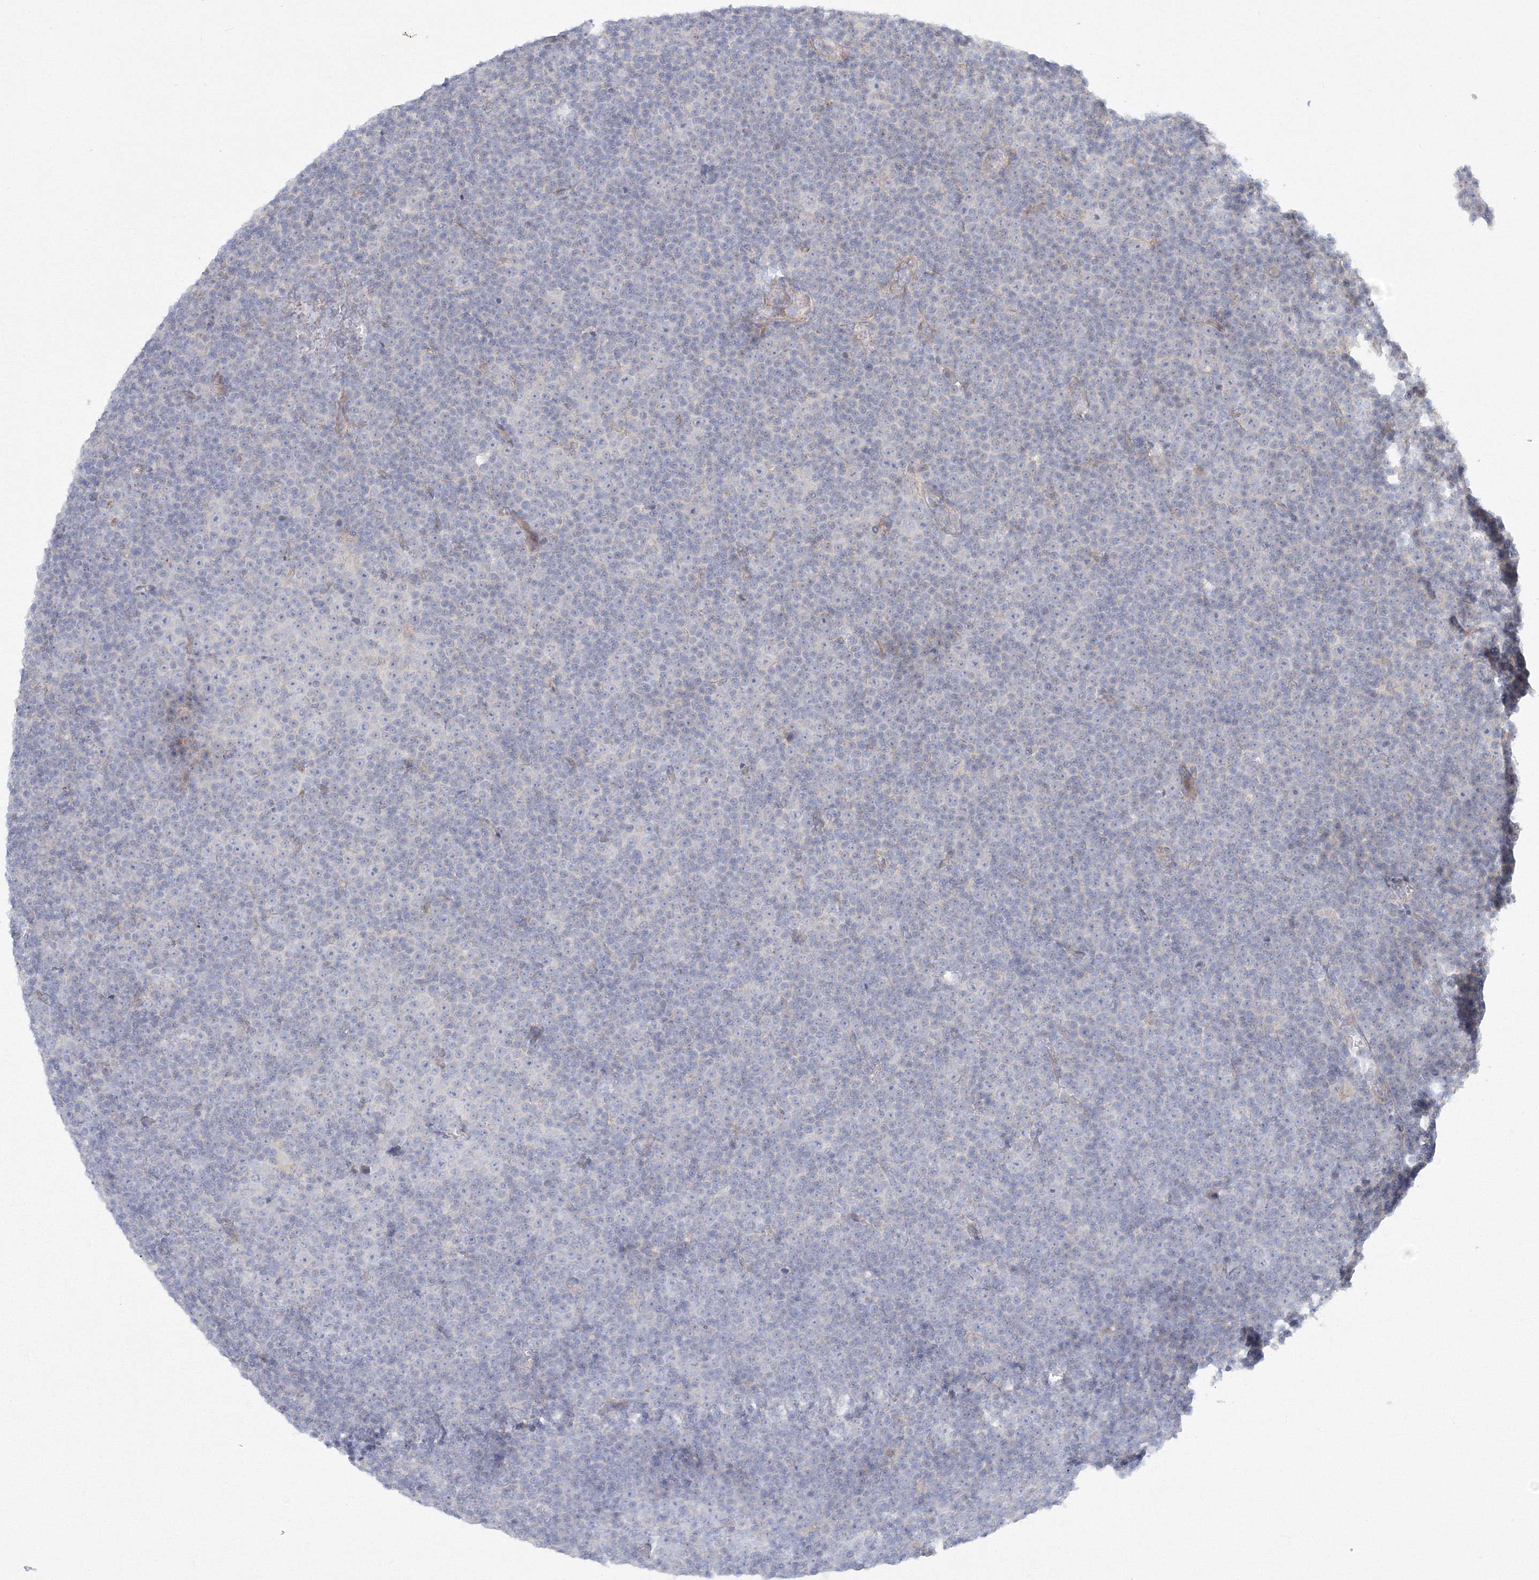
{"staining": {"intensity": "negative", "quantity": "none", "location": "none"}, "tissue": "lymphoma", "cell_type": "Tumor cells", "image_type": "cancer", "snomed": [{"axis": "morphology", "description": "Malignant lymphoma, non-Hodgkin's type, Low grade"}, {"axis": "topography", "description": "Lymph node"}], "caption": "There is no significant expression in tumor cells of low-grade malignant lymphoma, non-Hodgkin's type.", "gene": "WDR49", "patient": {"sex": "female", "age": 67}}